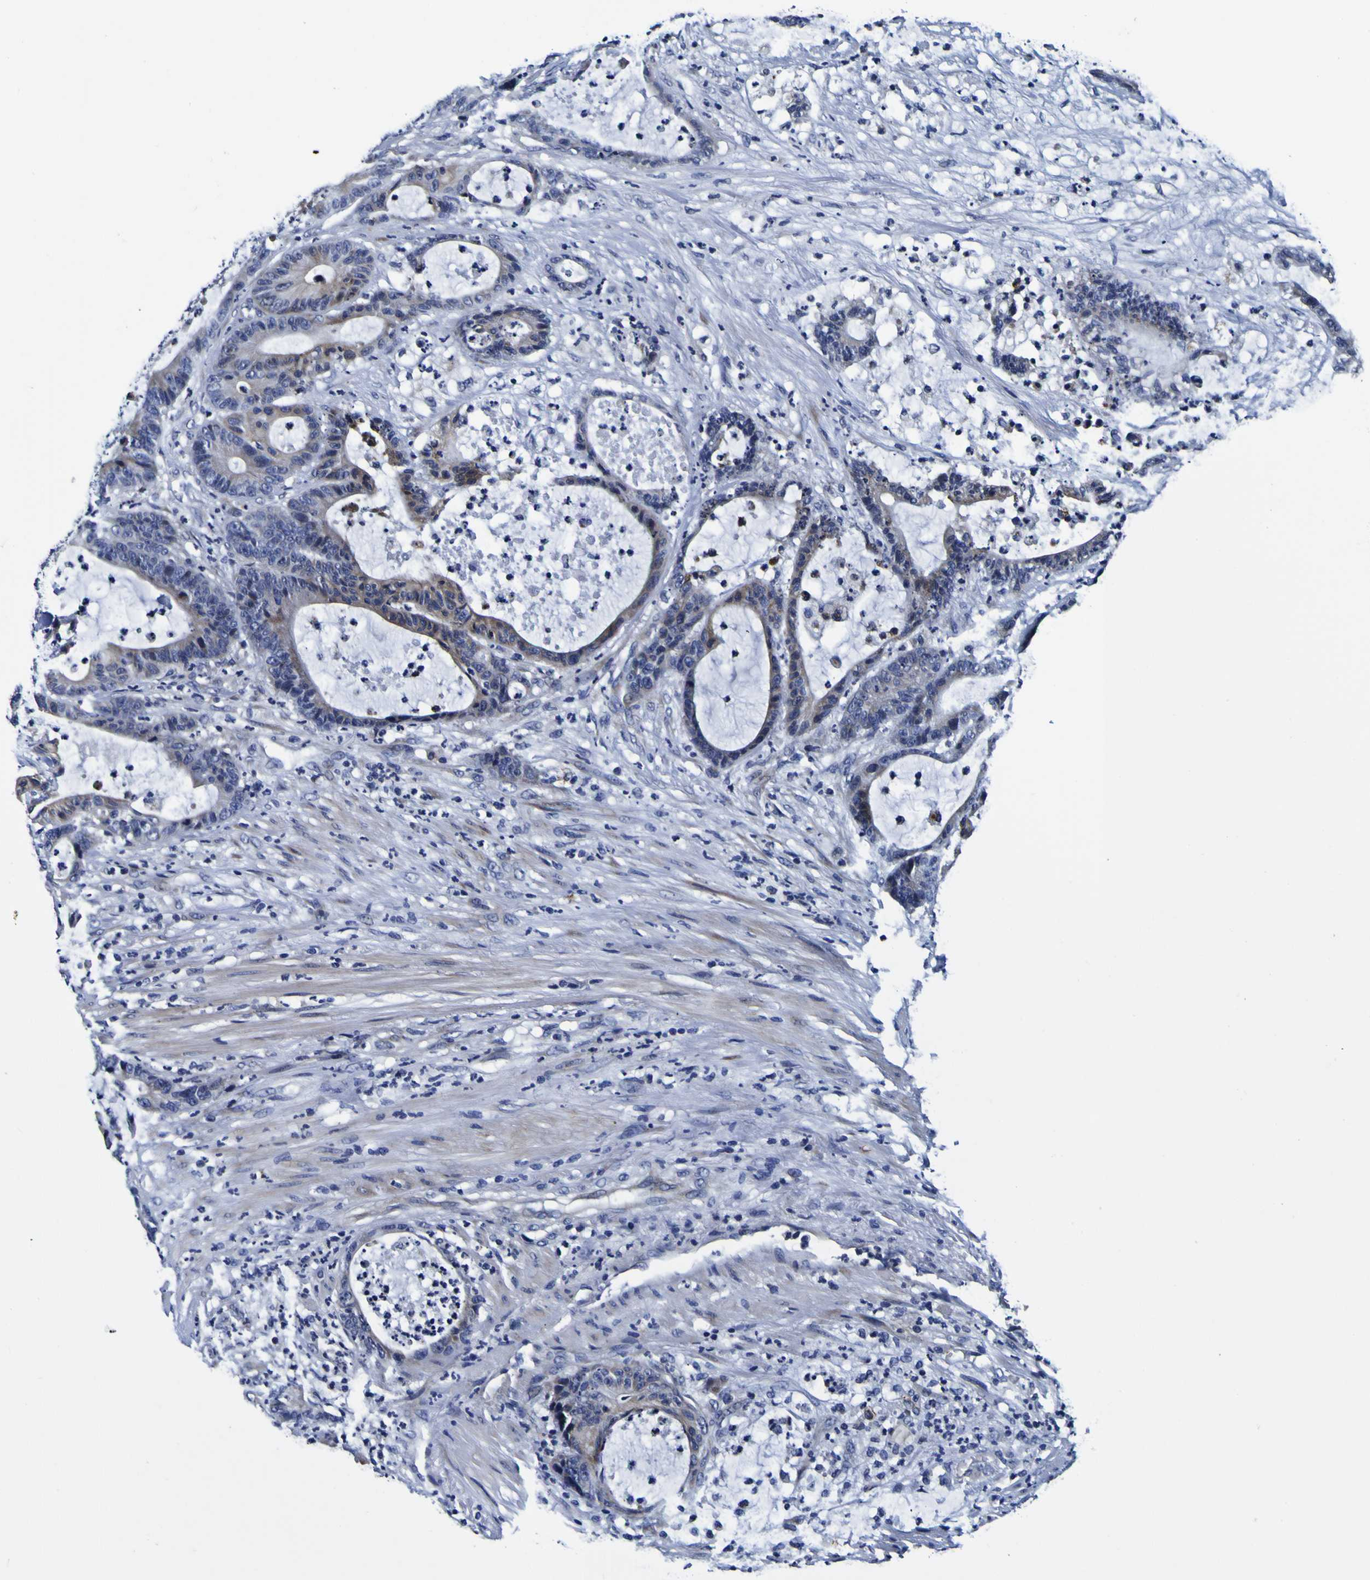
{"staining": {"intensity": "moderate", "quantity": ">75%", "location": "cytoplasmic/membranous"}, "tissue": "colorectal cancer", "cell_type": "Tumor cells", "image_type": "cancer", "snomed": [{"axis": "morphology", "description": "Adenocarcinoma, NOS"}, {"axis": "topography", "description": "Colon"}], "caption": "Immunohistochemistry (IHC) image of human adenocarcinoma (colorectal) stained for a protein (brown), which exhibits medium levels of moderate cytoplasmic/membranous expression in about >75% of tumor cells.", "gene": "PDLIM4", "patient": {"sex": "female", "age": 84}}